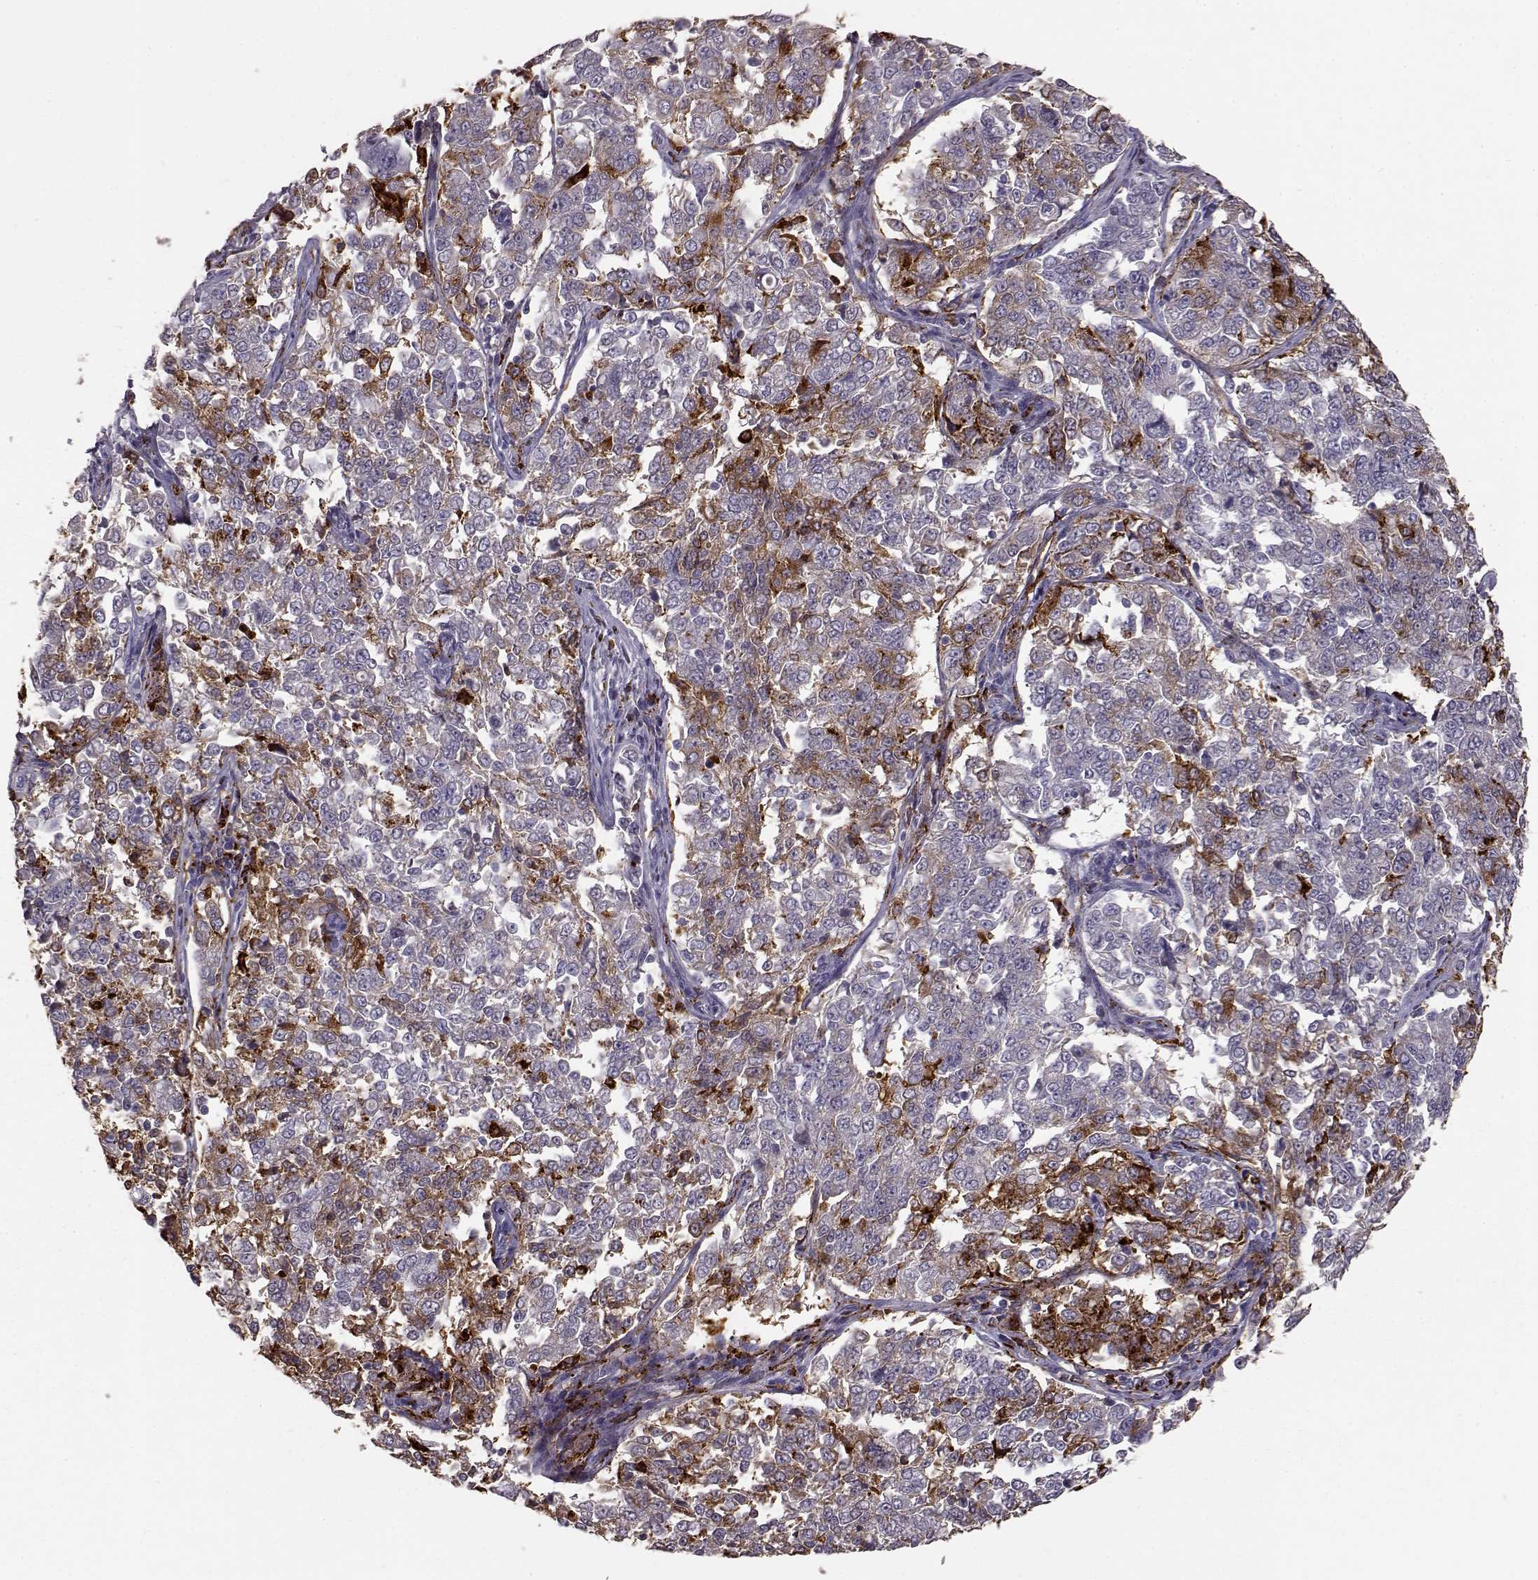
{"staining": {"intensity": "moderate", "quantity": "<25%", "location": "cytoplasmic/membranous"}, "tissue": "endometrial cancer", "cell_type": "Tumor cells", "image_type": "cancer", "snomed": [{"axis": "morphology", "description": "Adenocarcinoma, NOS"}, {"axis": "topography", "description": "Endometrium"}], "caption": "Moderate cytoplasmic/membranous expression for a protein is seen in approximately <25% of tumor cells of endometrial adenocarcinoma using immunohistochemistry (IHC).", "gene": "CCNF", "patient": {"sex": "female", "age": 43}}